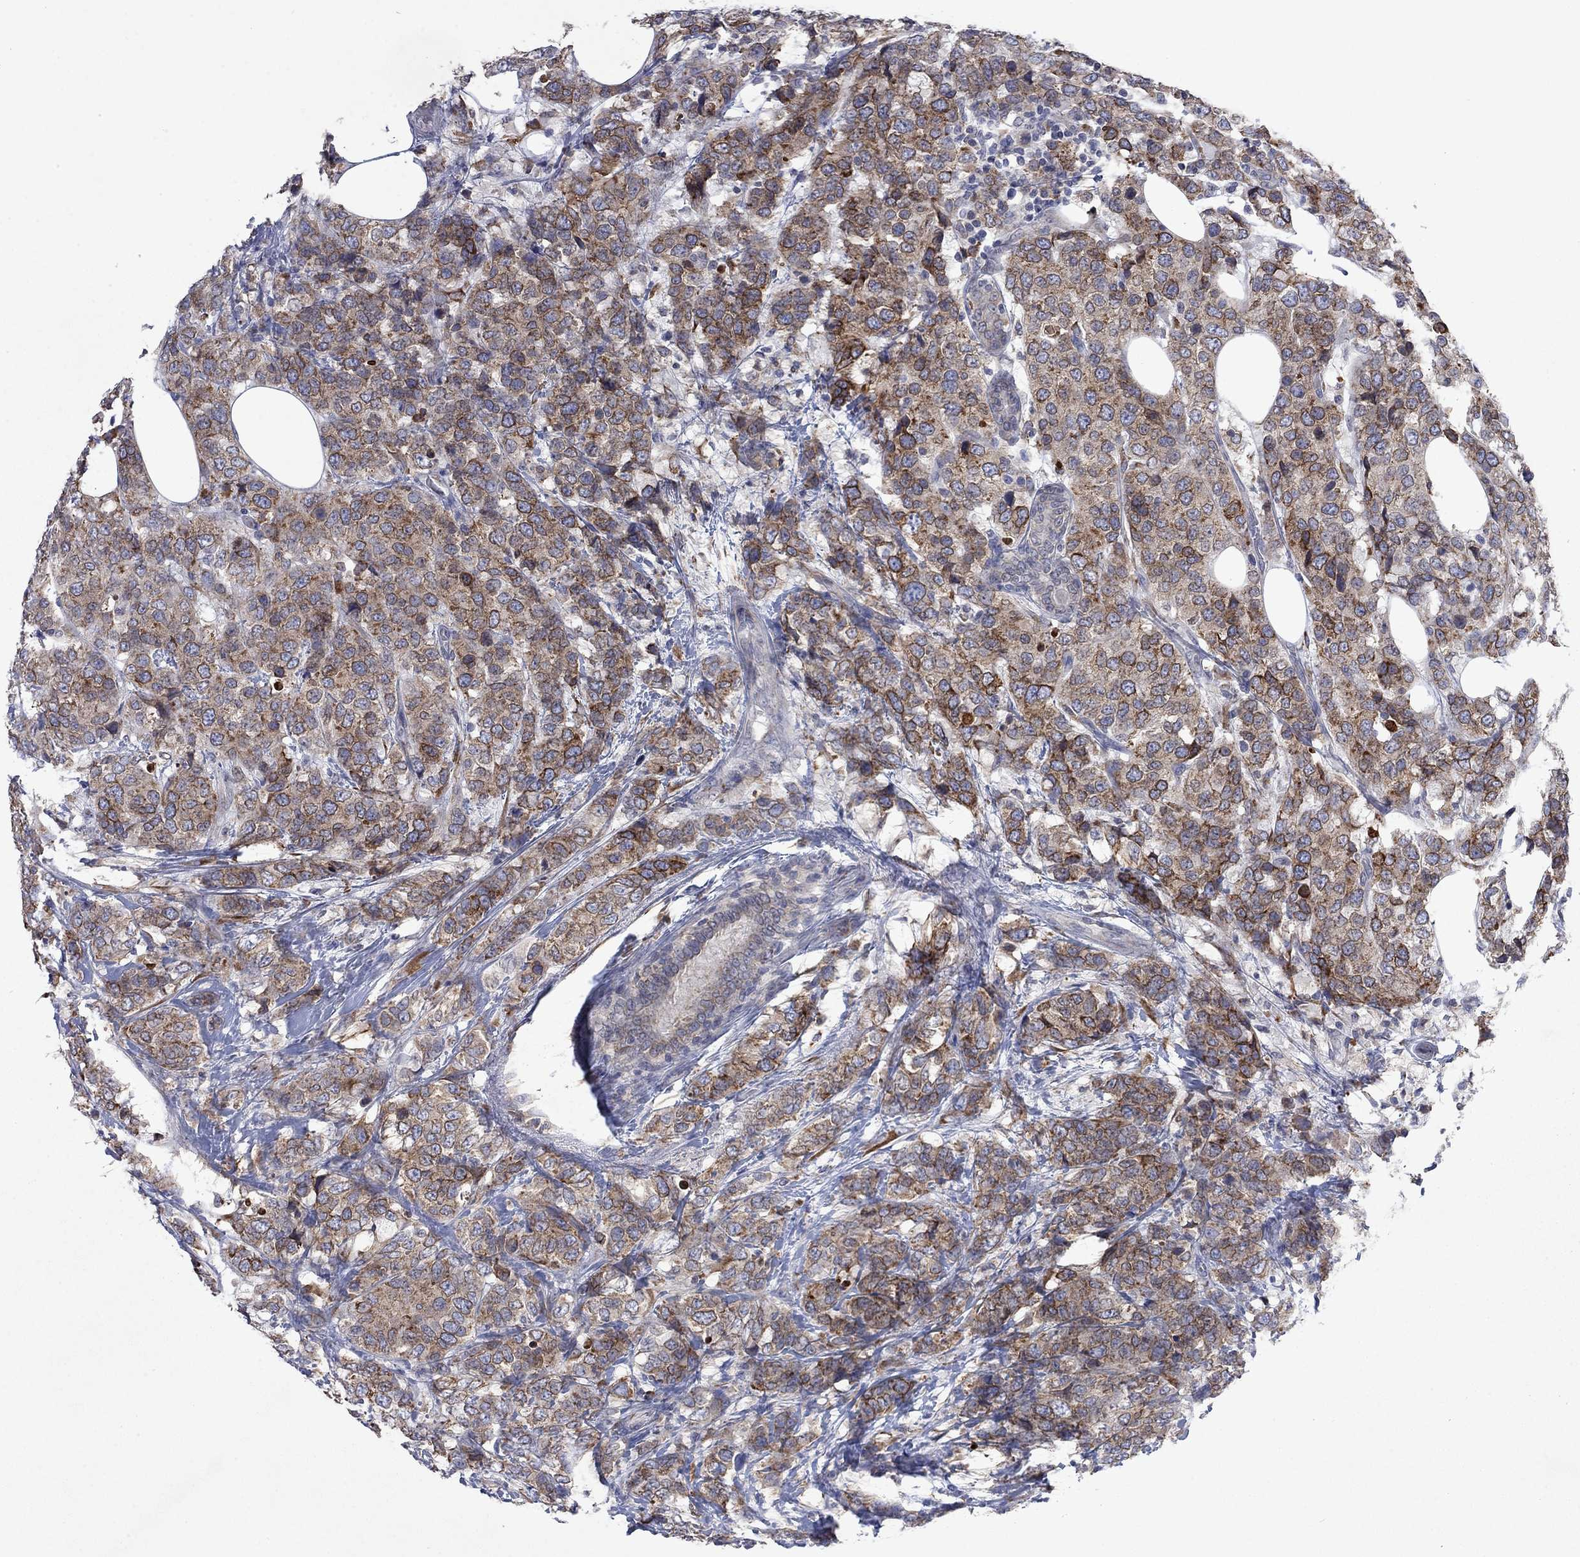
{"staining": {"intensity": "moderate", "quantity": ">75%", "location": "cytoplasmic/membranous"}, "tissue": "breast cancer", "cell_type": "Tumor cells", "image_type": "cancer", "snomed": [{"axis": "morphology", "description": "Lobular carcinoma"}, {"axis": "topography", "description": "Breast"}], "caption": "This is an image of IHC staining of breast cancer, which shows moderate staining in the cytoplasmic/membranous of tumor cells.", "gene": "TMEM97", "patient": {"sex": "female", "age": 59}}